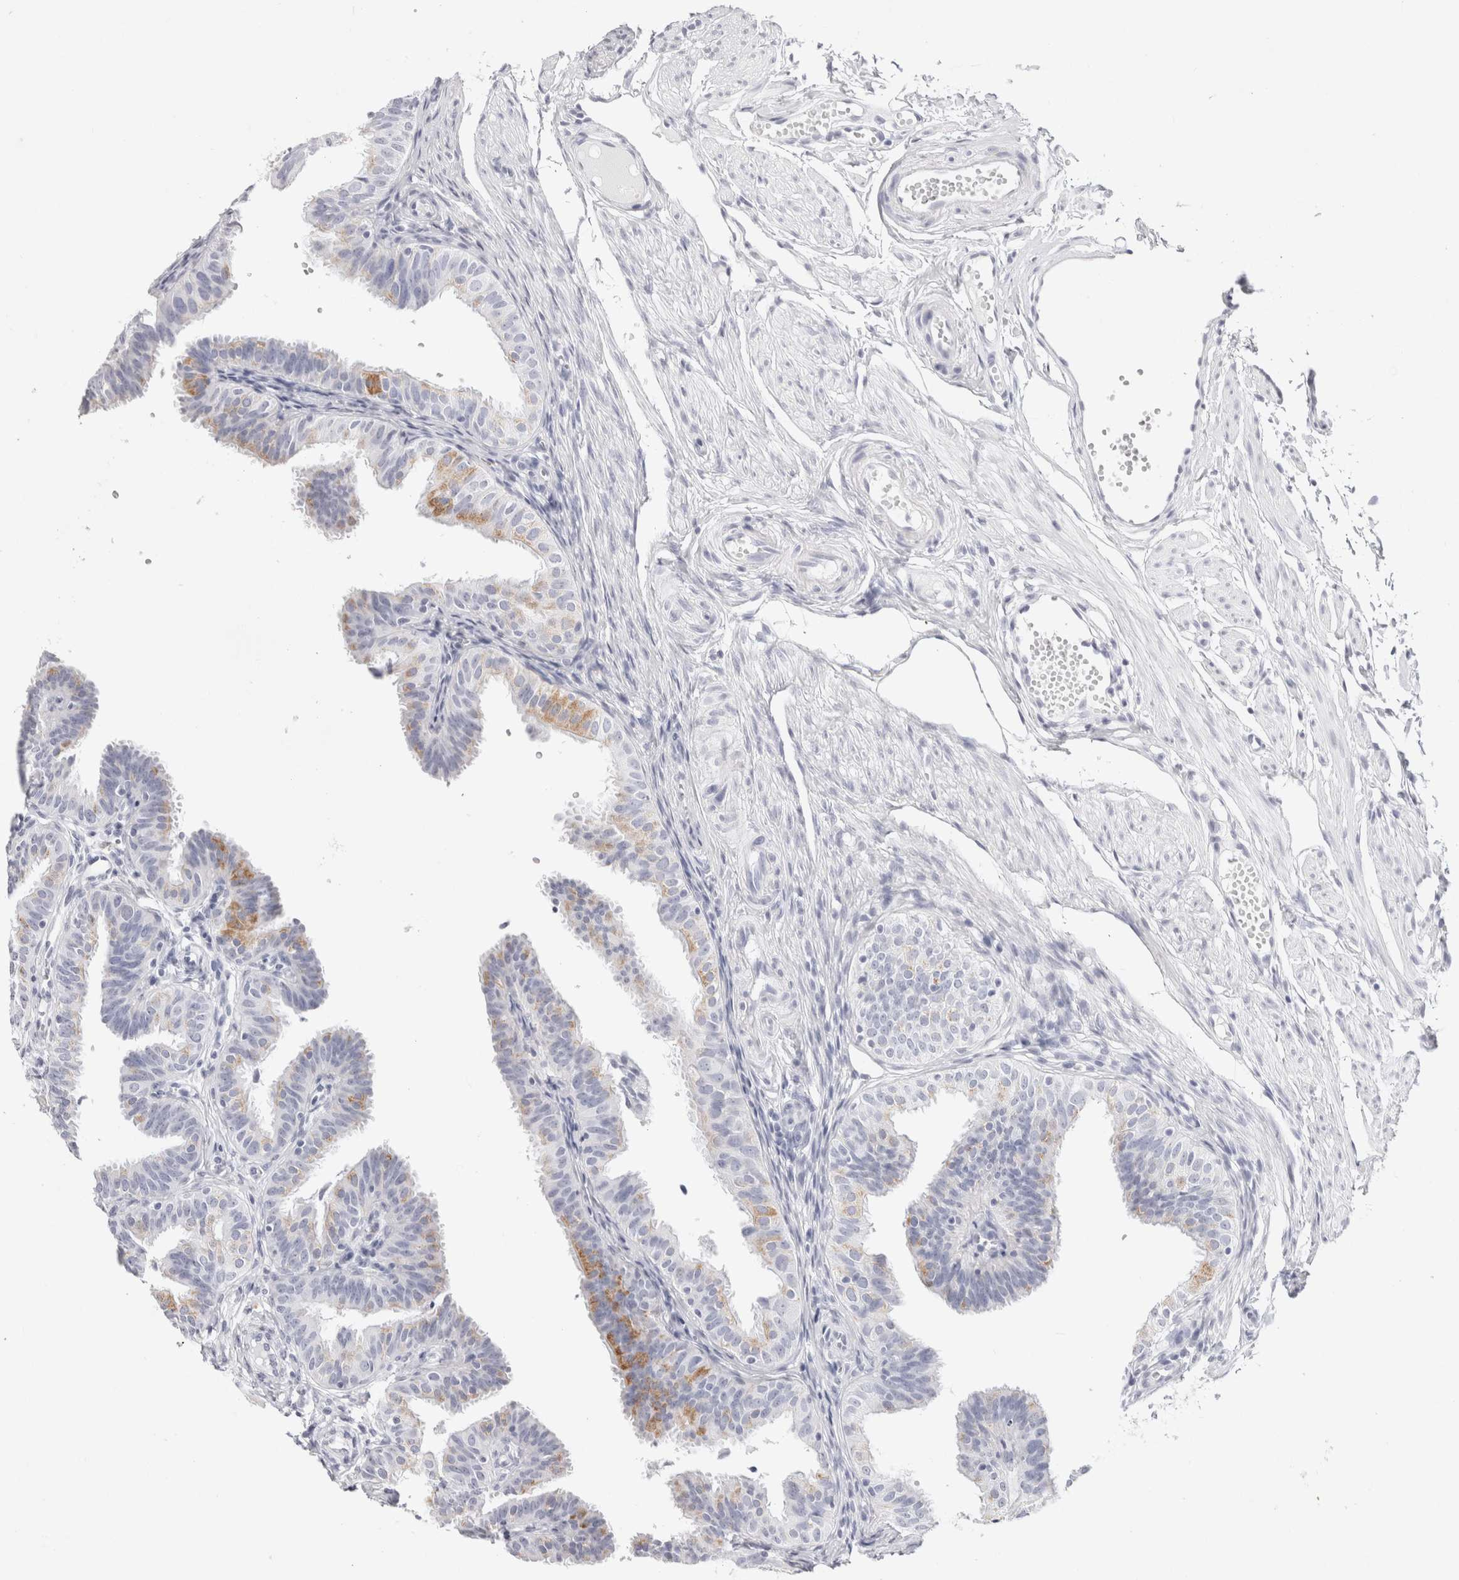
{"staining": {"intensity": "moderate", "quantity": "<25%", "location": "cytoplasmic/membranous"}, "tissue": "fallopian tube", "cell_type": "Glandular cells", "image_type": "normal", "snomed": [{"axis": "morphology", "description": "Normal tissue, NOS"}, {"axis": "topography", "description": "Fallopian tube"}], "caption": "Immunohistochemistry staining of unremarkable fallopian tube, which demonstrates low levels of moderate cytoplasmic/membranous staining in about <25% of glandular cells indicating moderate cytoplasmic/membranous protein expression. The staining was performed using DAB (brown) for protein detection and nuclei were counterstained in hematoxylin (blue).", "gene": "GARIN1A", "patient": {"sex": "female", "age": 35}}